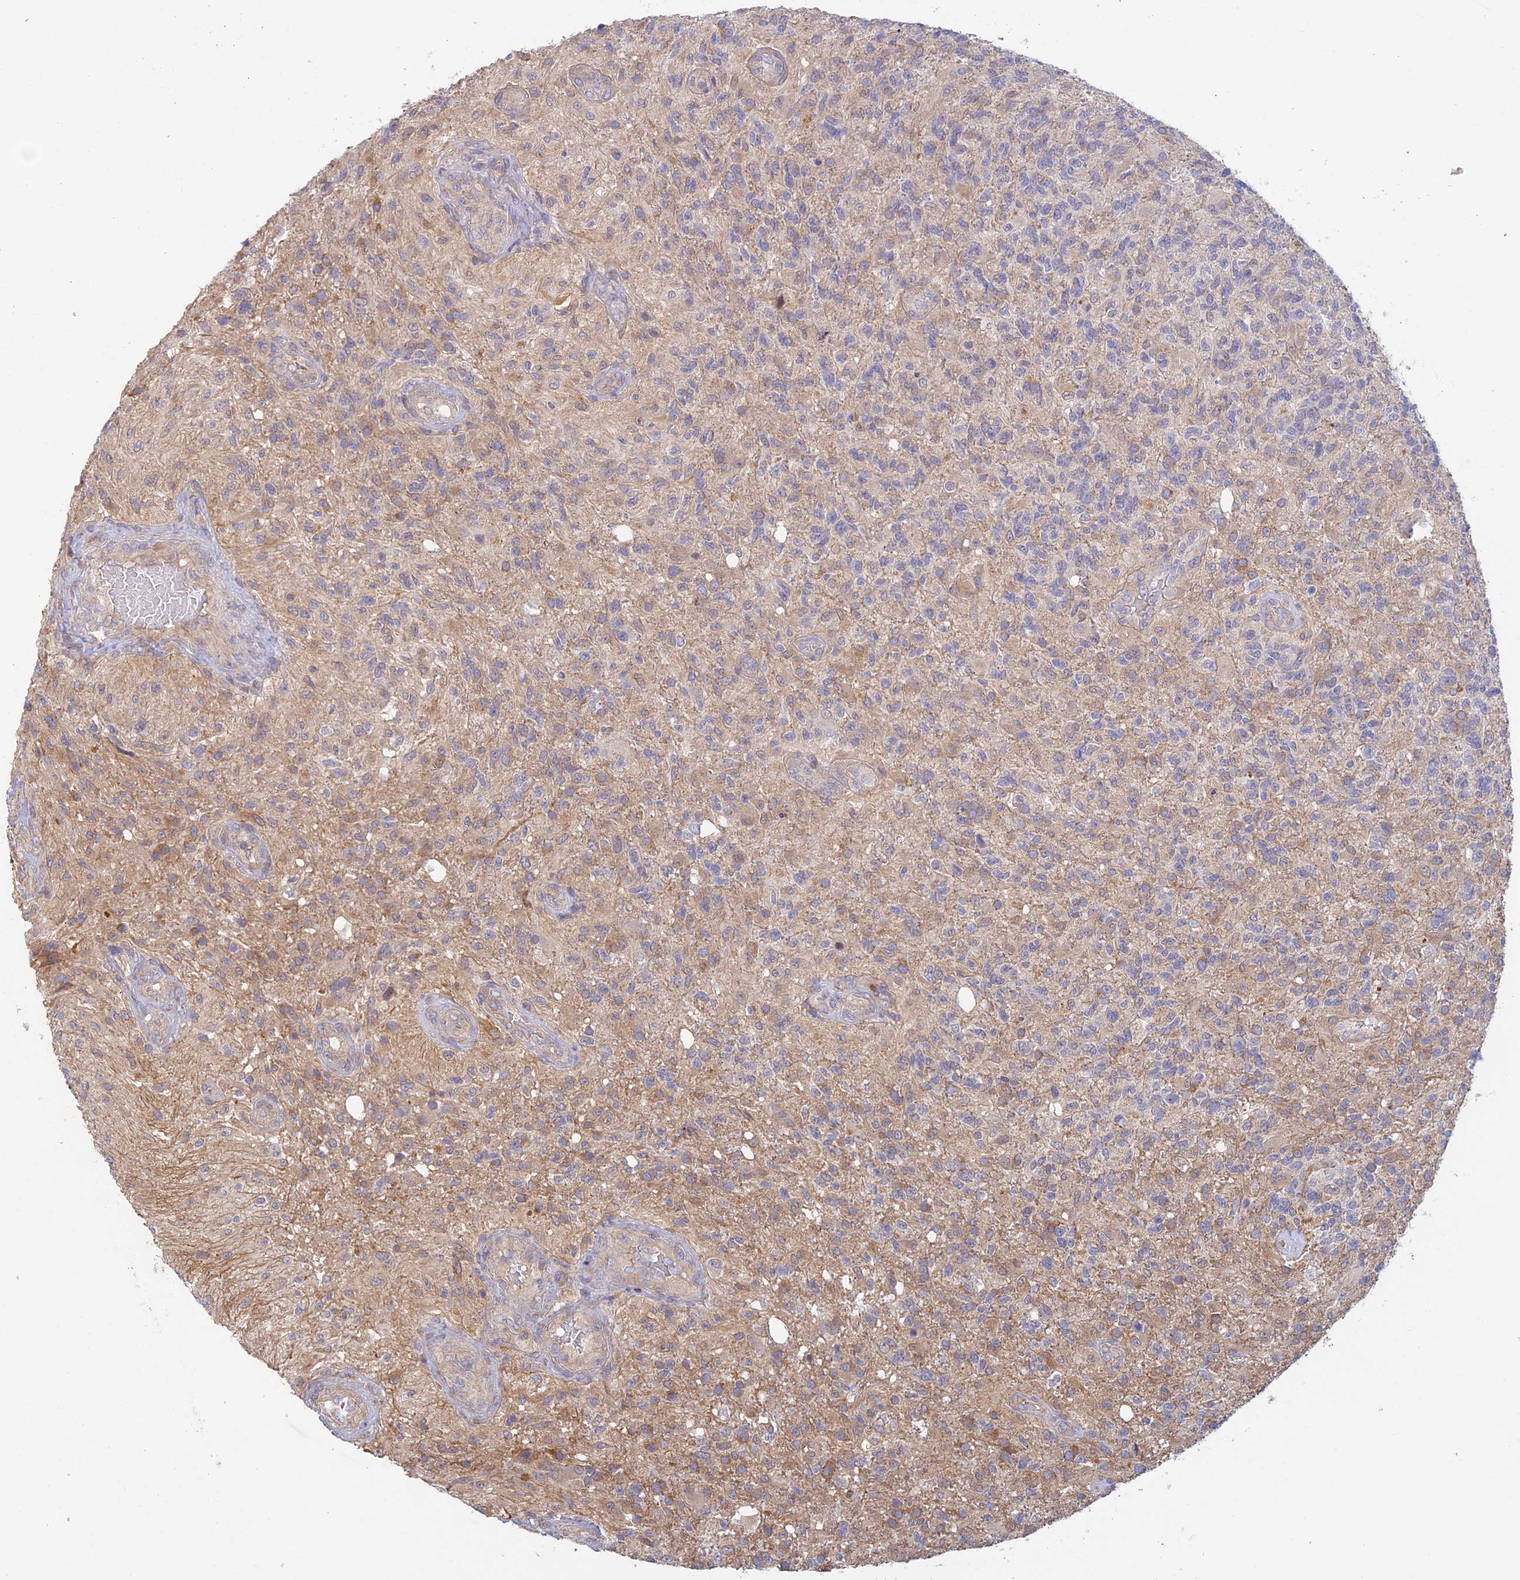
{"staining": {"intensity": "weak", "quantity": "25%-75%", "location": "cytoplasmic/membranous"}, "tissue": "glioma", "cell_type": "Tumor cells", "image_type": "cancer", "snomed": [{"axis": "morphology", "description": "Glioma, malignant, High grade"}, {"axis": "topography", "description": "Brain"}], "caption": "Immunohistochemical staining of glioma shows weak cytoplasmic/membranous protein expression in about 25%-75% of tumor cells.", "gene": "MYO9A", "patient": {"sex": "male", "age": 56}}